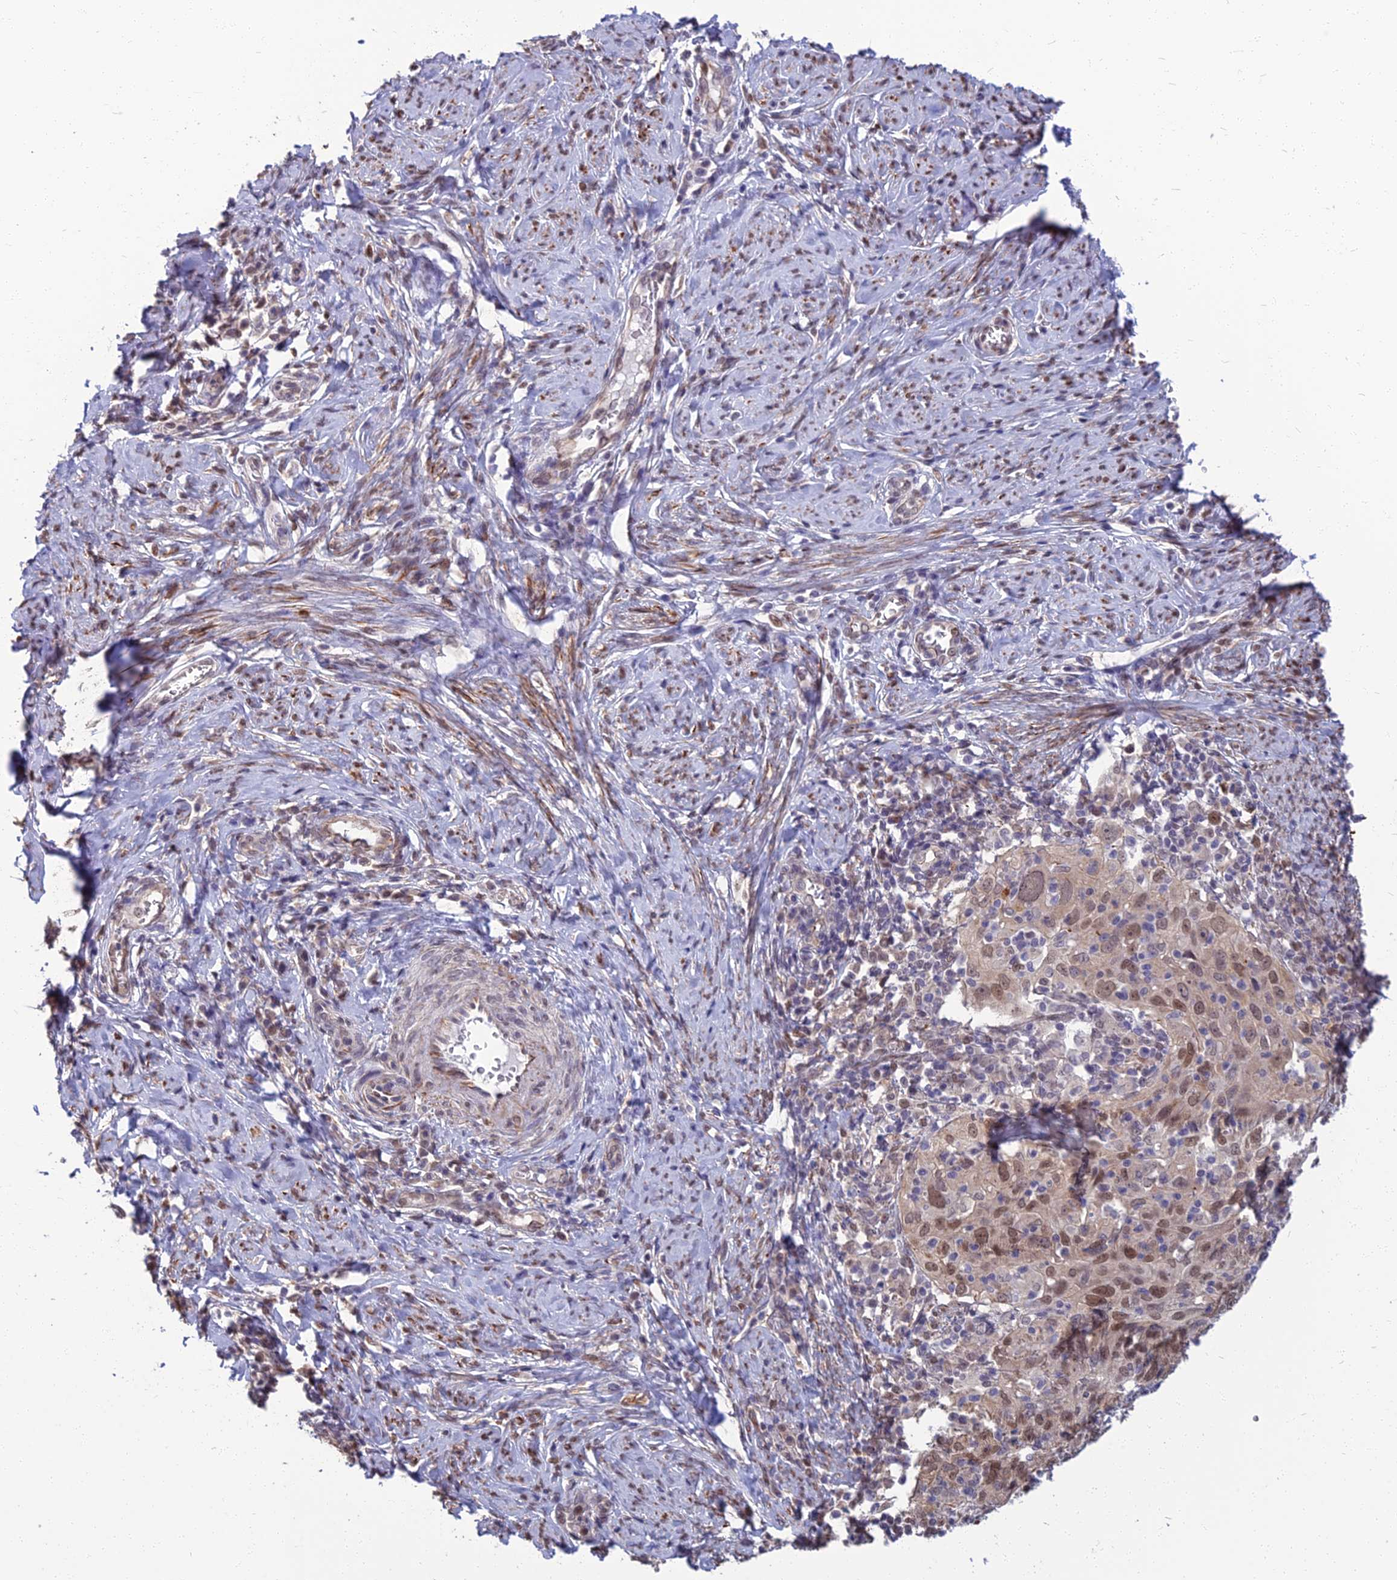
{"staining": {"intensity": "moderate", "quantity": ">75%", "location": "nuclear"}, "tissue": "cervical cancer", "cell_type": "Tumor cells", "image_type": "cancer", "snomed": [{"axis": "morphology", "description": "Normal tissue, NOS"}, {"axis": "morphology", "description": "Squamous cell carcinoma, NOS"}, {"axis": "topography", "description": "Cervix"}], "caption": "Immunohistochemistry (IHC) of cervical squamous cell carcinoma shows medium levels of moderate nuclear staining in approximately >75% of tumor cells. The staining was performed using DAB (3,3'-diaminobenzidine) to visualize the protein expression in brown, while the nuclei were stained in blue with hematoxylin (Magnification: 20x).", "gene": "NR4A3", "patient": {"sex": "female", "age": 31}}